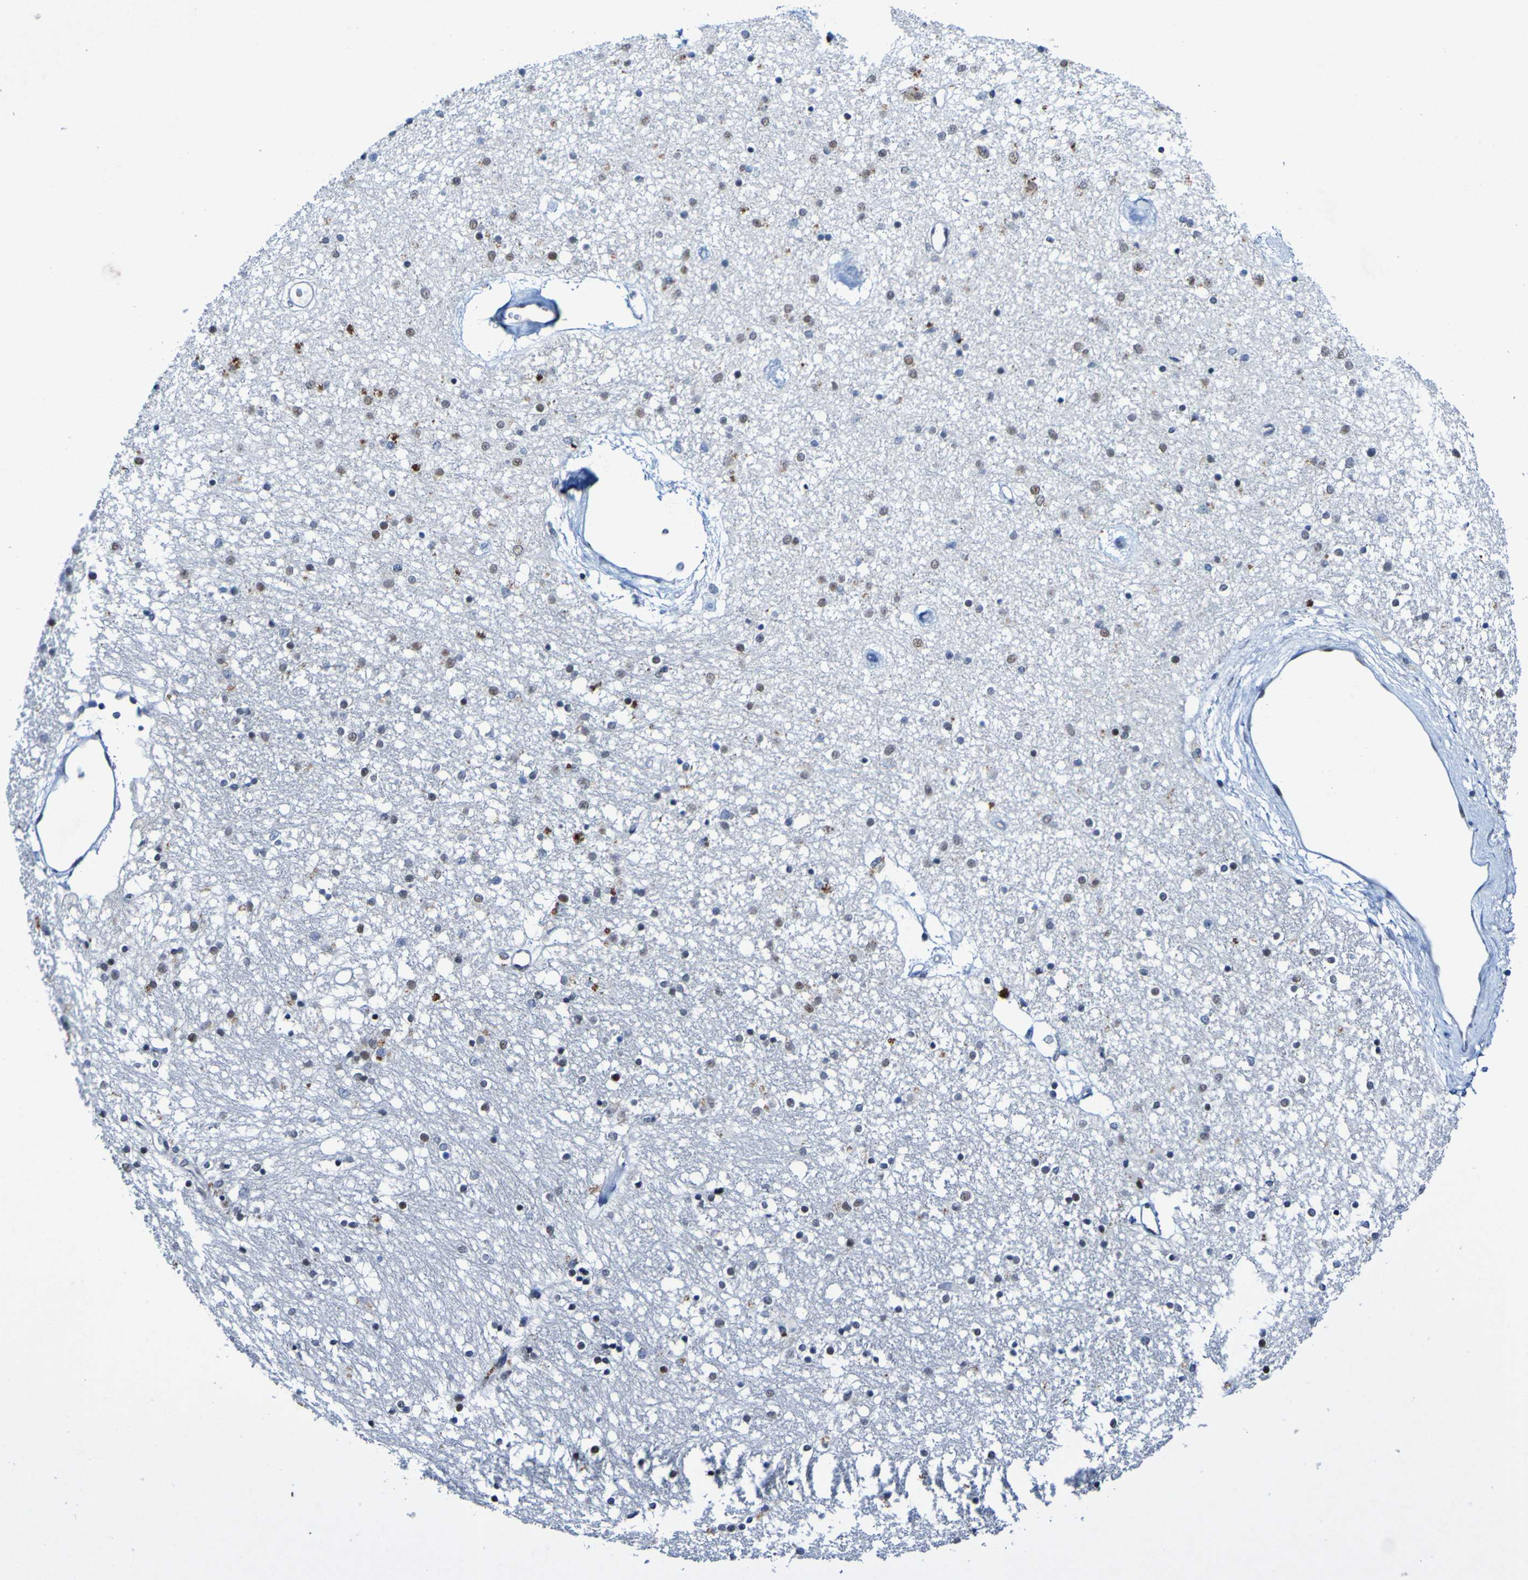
{"staining": {"intensity": "moderate", "quantity": "25%-75%", "location": "nuclear"}, "tissue": "caudate", "cell_type": "Glial cells", "image_type": "normal", "snomed": [{"axis": "morphology", "description": "Normal tissue, NOS"}, {"axis": "topography", "description": "Lateral ventricle wall"}], "caption": "Immunohistochemistry (IHC) (DAB) staining of normal caudate exhibits moderate nuclear protein positivity in about 25%-75% of glial cells.", "gene": "PCGF1", "patient": {"sex": "female", "age": 54}}